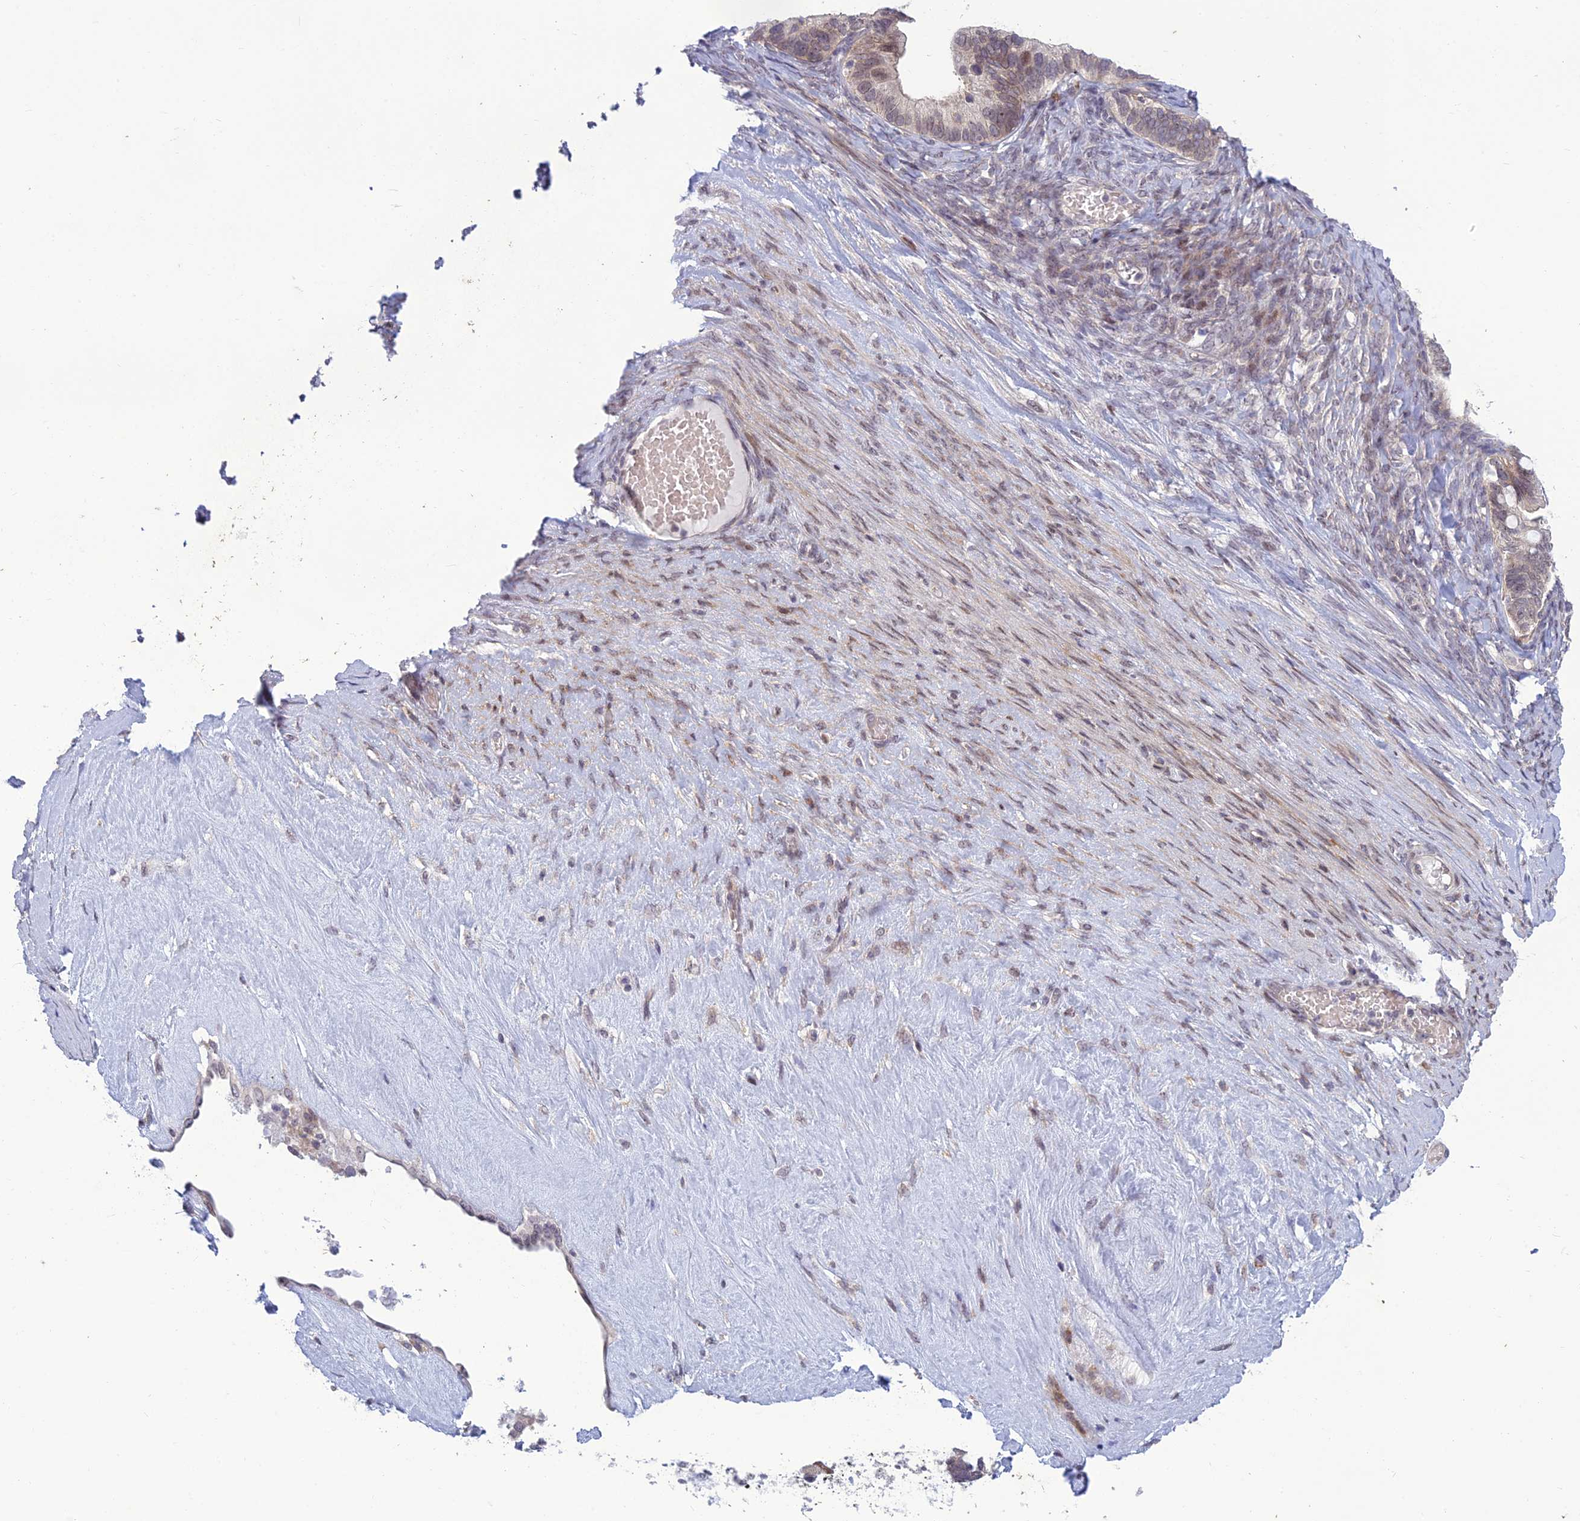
{"staining": {"intensity": "moderate", "quantity": "25%-75%", "location": "cytoplasmic/membranous,nuclear"}, "tissue": "ovarian cancer", "cell_type": "Tumor cells", "image_type": "cancer", "snomed": [{"axis": "morphology", "description": "Cystadenocarcinoma, serous, NOS"}, {"axis": "topography", "description": "Ovary"}], "caption": "Immunohistochemistry (DAB) staining of human ovarian cancer (serous cystadenocarcinoma) demonstrates moderate cytoplasmic/membranous and nuclear protein expression in about 25%-75% of tumor cells.", "gene": "DTX2", "patient": {"sex": "female", "age": 56}}